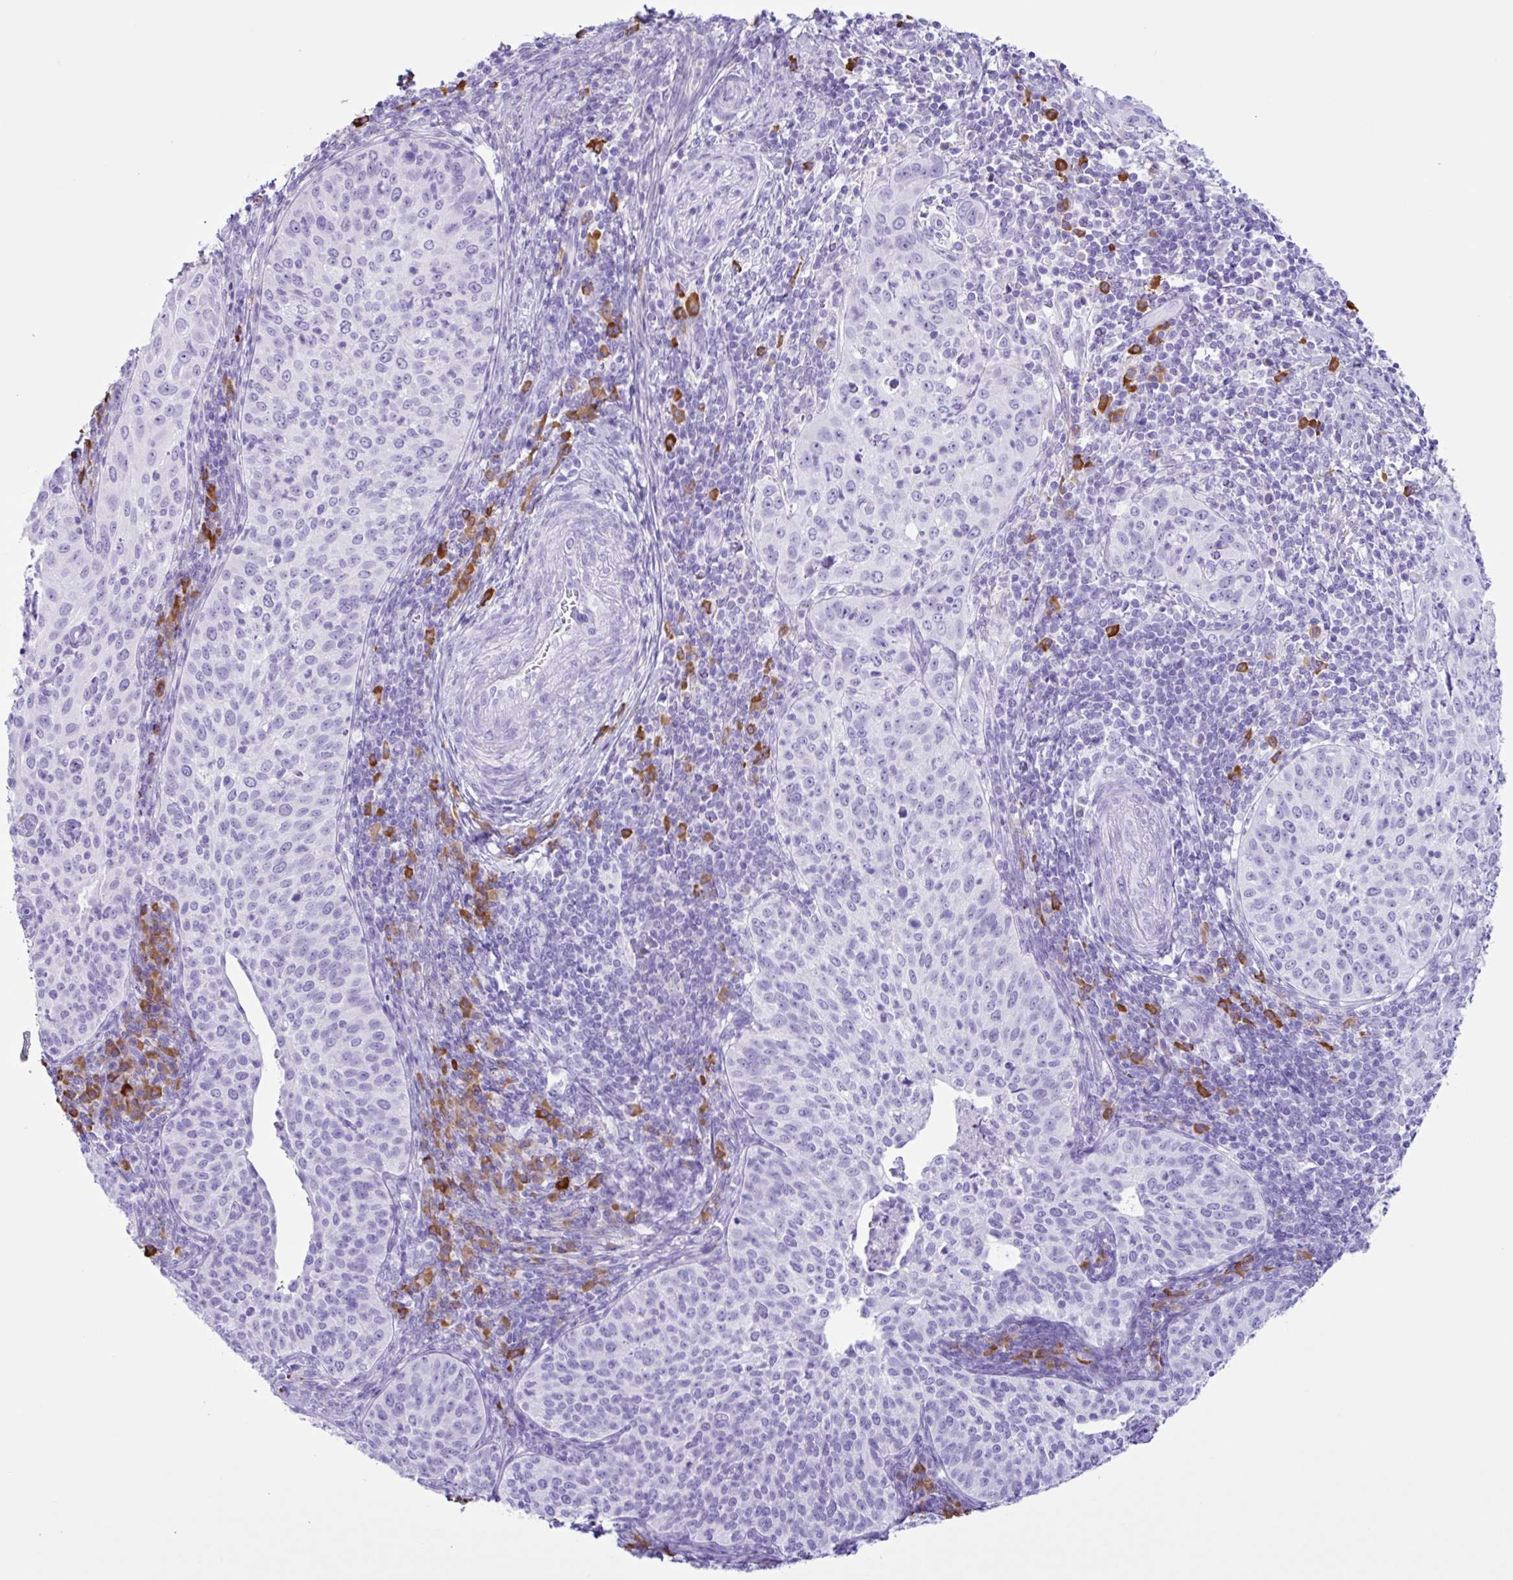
{"staining": {"intensity": "negative", "quantity": "none", "location": "none"}, "tissue": "cervical cancer", "cell_type": "Tumor cells", "image_type": "cancer", "snomed": [{"axis": "morphology", "description": "Squamous cell carcinoma, NOS"}, {"axis": "topography", "description": "Cervix"}], "caption": "DAB immunohistochemical staining of cervical squamous cell carcinoma shows no significant staining in tumor cells.", "gene": "PIGF", "patient": {"sex": "female", "age": 30}}